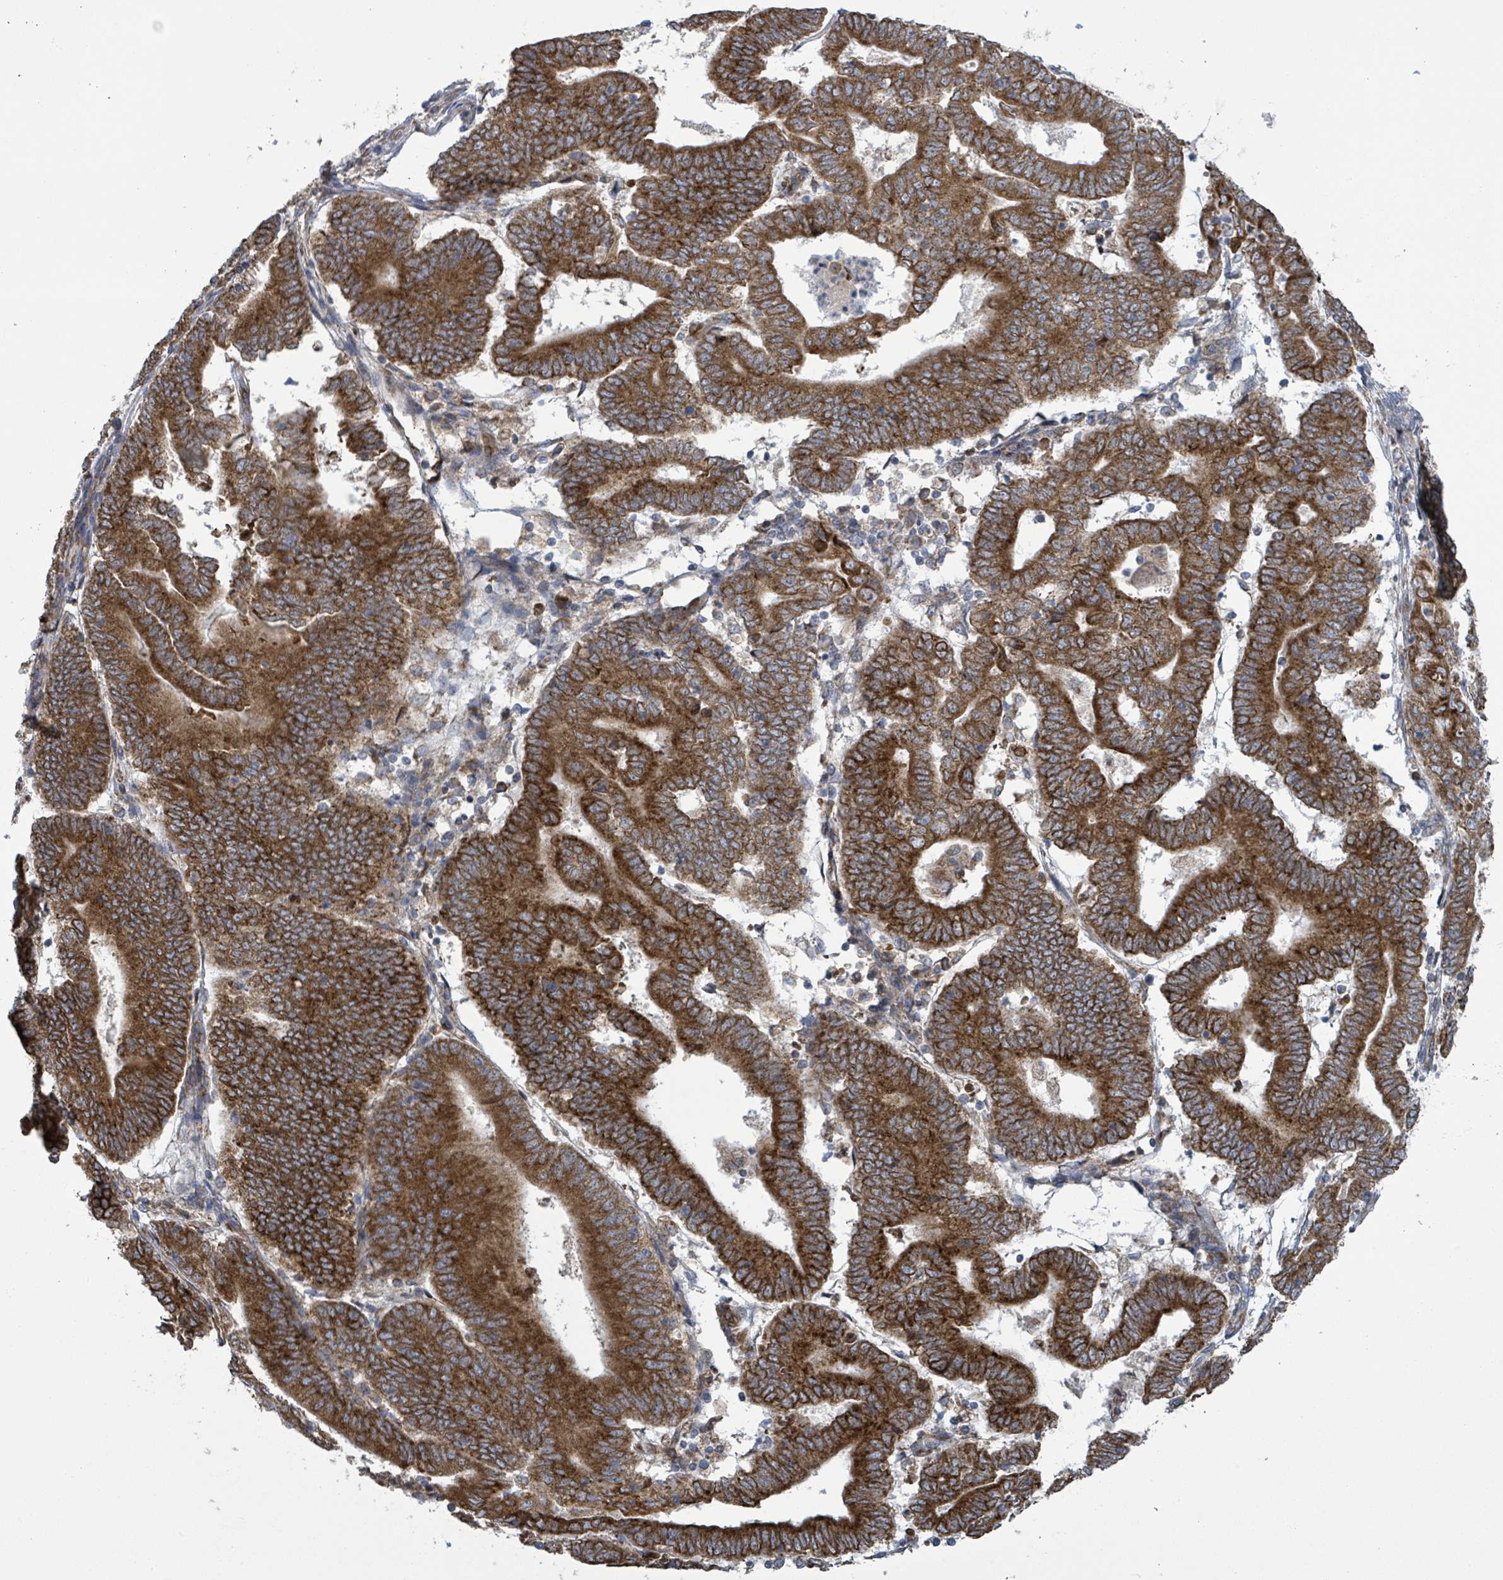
{"staining": {"intensity": "strong", "quantity": ">75%", "location": "cytoplasmic/membranous"}, "tissue": "endometrial cancer", "cell_type": "Tumor cells", "image_type": "cancer", "snomed": [{"axis": "morphology", "description": "Adenocarcinoma, NOS"}, {"axis": "topography", "description": "Endometrium"}], "caption": "A brown stain labels strong cytoplasmic/membranous staining of a protein in endometrial cancer tumor cells. (Stains: DAB in brown, nuclei in blue, Microscopy: brightfield microscopy at high magnification).", "gene": "NOMO1", "patient": {"sex": "female", "age": 70}}